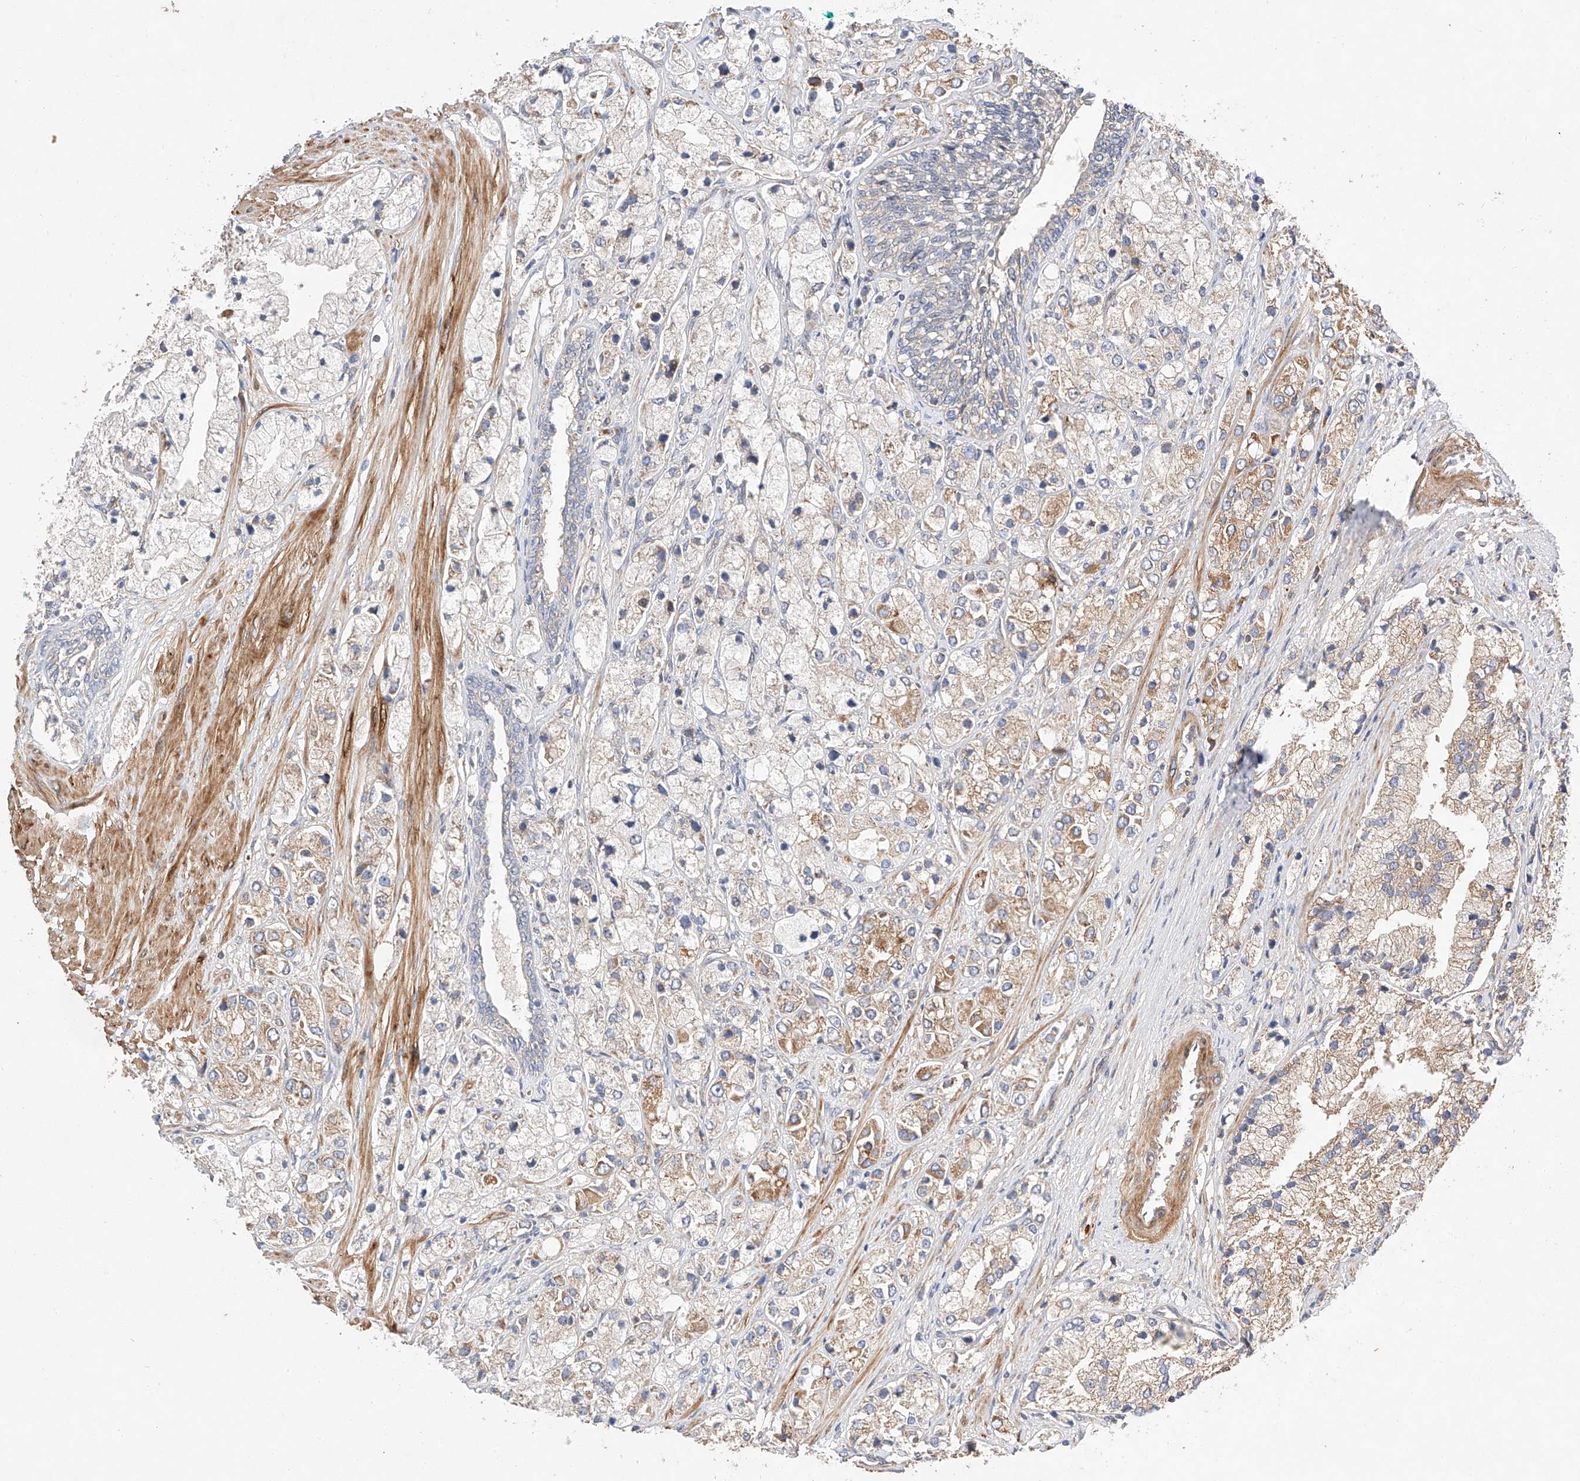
{"staining": {"intensity": "moderate", "quantity": "25%-75%", "location": "cytoplasmic/membranous"}, "tissue": "prostate cancer", "cell_type": "Tumor cells", "image_type": "cancer", "snomed": [{"axis": "morphology", "description": "Adenocarcinoma, High grade"}, {"axis": "topography", "description": "Prostate"}], "caption": "The histopathology image exhibits a brown stain indicating the presence of a protein in the cytoplasmic/membranous of tumor cells in prostate adenocarcinoma (high-grade). The protein of interest is stained brown, and the nuclei are stained in blue (DAB IHC with brightfield microscopy, high magnification).", "gene": "RAB23", "patient": {"sex": "male", "age": 50}}